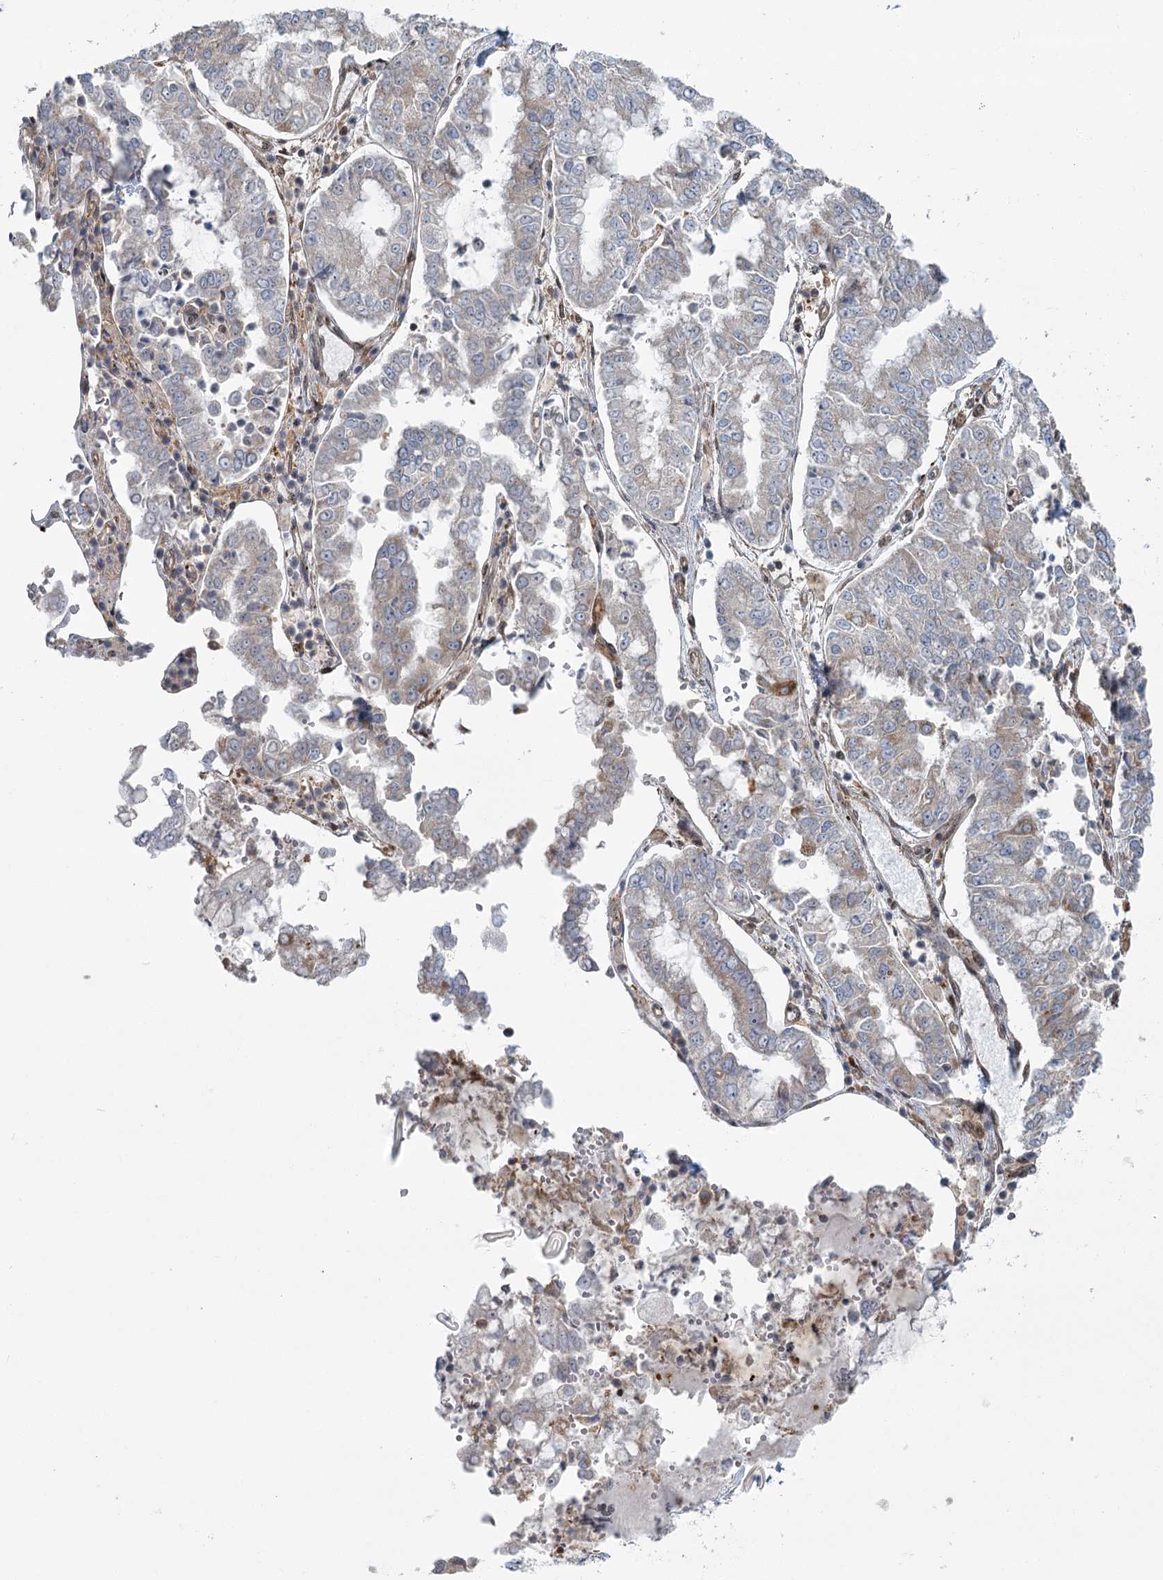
{"staining": {"intensity": "weak", "quantity": "<25%", "location": "cytoplasmic/membranous"}, "tissue": "stomach cancer", "cell_type": "Tumor cells", "image_type": "cancer", "snomed": [{"axis": "morphology", "description": "Adenocarcinoma, NOS"}, {"axis": "topography", "description": "Stomach"}], "caption": "IHC micrograph of stomach cancer (adenocarcinoma) stained for a protein (brown), which demonstrates no positivity in tumor cells.", "gene": "THNSL1", "patient": {"sex": "male", "age": 76}}